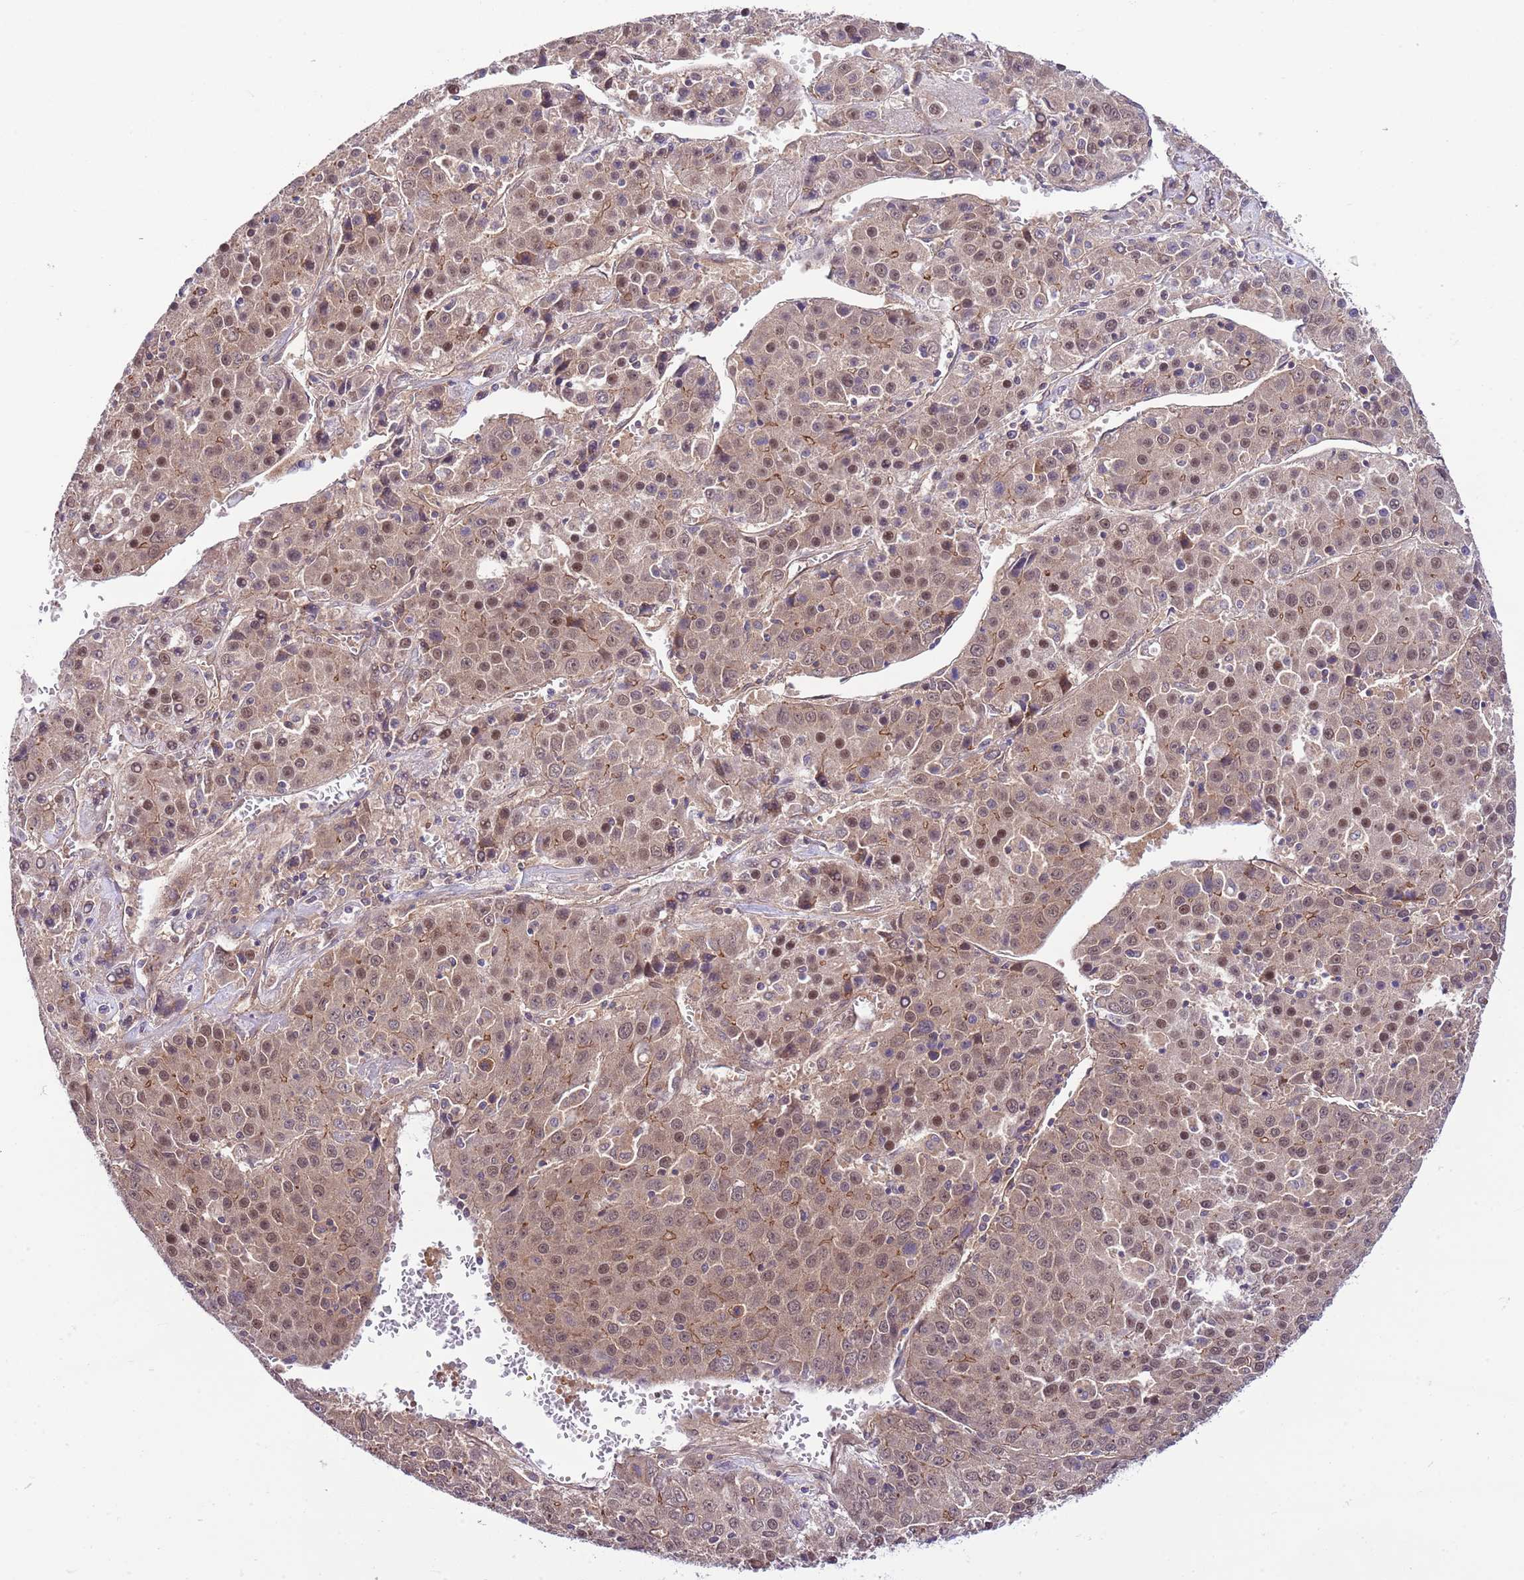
{"staining": {"intensity": "moderate", "quantity": ">75%", "location": "cytoplasmic/membranous,nuclear"}, "tissue": "liver cancer", "cell_type": "Tumor cells", "image_type": "cancer", "snomed": [{"axis": "morphology", "description": "Carcinoma, Hepatocellular, NOS"}, {"axis": "topography", "description": "Liver"}], "caption": "A photomicrograph showing moderate cytoplasmic/membranous and nuclear positivity in about >75% of tumor cells in liver hepatocellular carcinoma, as visualized by brown immunohistochemical staining.", "gene": "DONSON", "patient": {"sex": "female", "age": 53}}